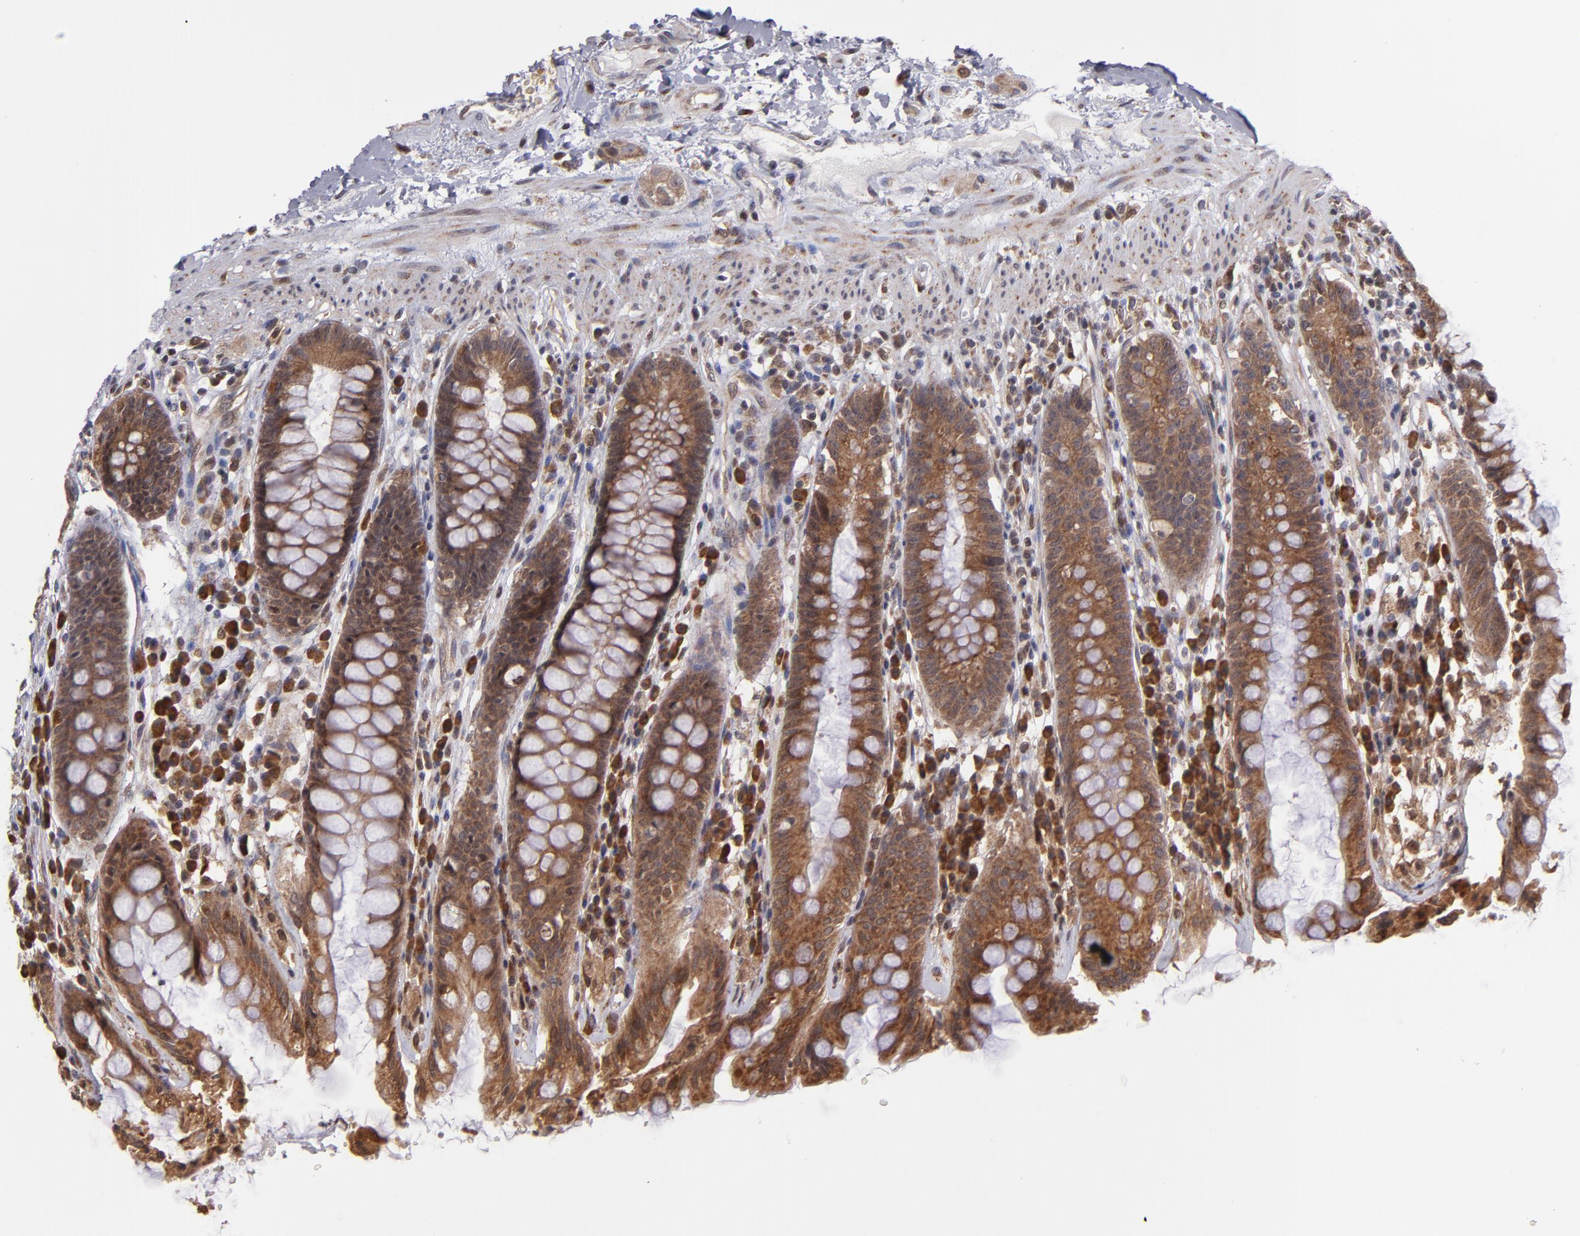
{"staining": {"intensity": "strong", "quantity": ">75%", "location": "cytoplasmic/membranous"}, "tissue": "rectum", "cell_type": "Glandular cells", "image_type": "normal", "snomed": [{"axis": "morphology", "description": "Normal tissue, NOS"}, {"axis": "topography", "description": "Rectum"}], "caption": "Rectum stained for a protein exhibits strong cytoplasmic/membranous positivity in glandular cells. Nuclei are stained in blue.", "gene": "CASP1", "patient": {"sex": "female", "age": 46}}